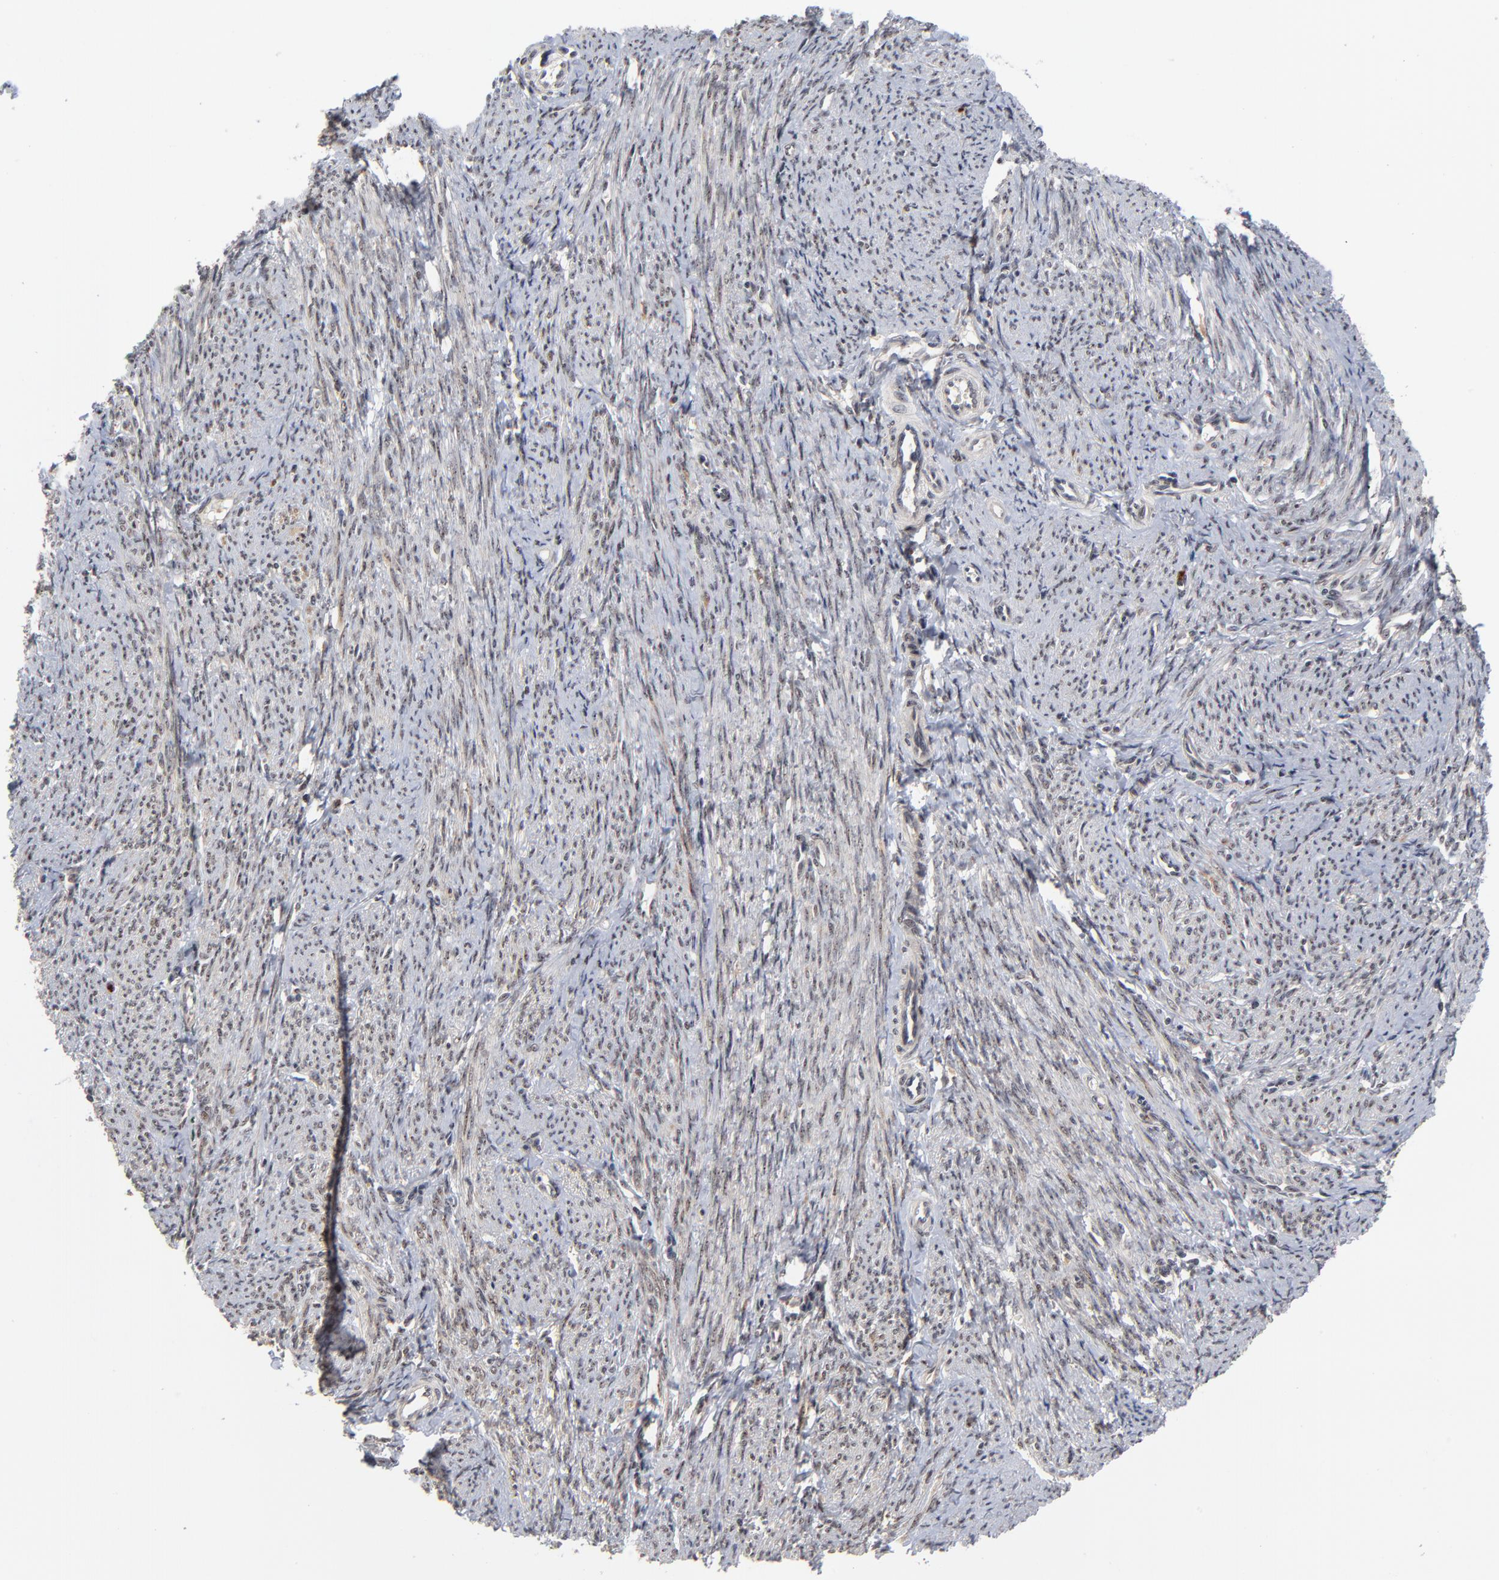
{"staining": {"intensity": "negative", "quantity": "none", "location": "none"}, "tissue": "smooth muscle", "cell_type": "Smooth muscle cells", "image_type": "normal", "snomed": [{"axis": "morphology", "description": "Normal tissue, NOS"}, {"axis": "topography", "description": "Smooth muscle"}, {"axis": "topography", "description": "Cervix"}], "caption": "Immunohistochemical staining of normal smooth muscle displays no significant positivity in smooth muscle cells.", "gene": "ZNF419", "patient": {"sex": "female", "age": 70}}